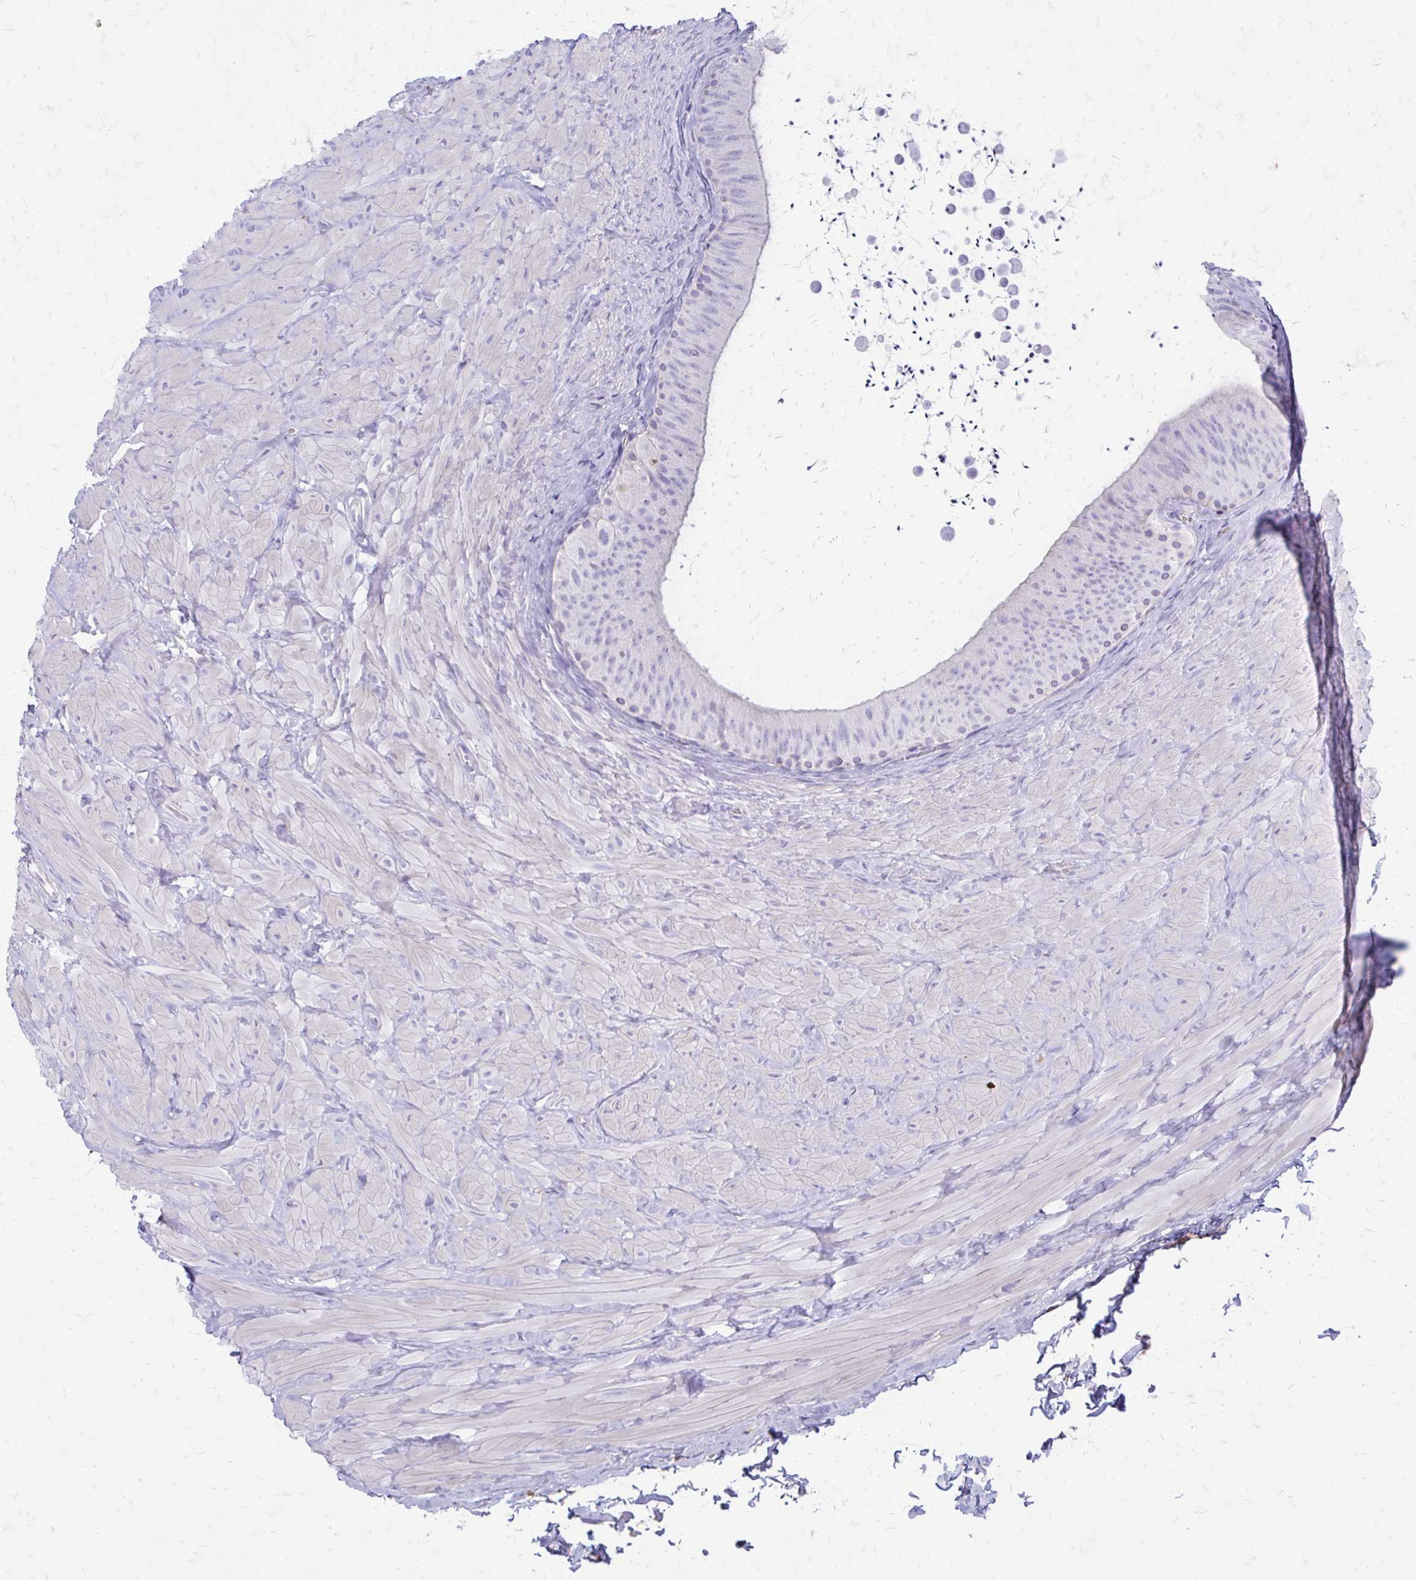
{"staining": {"intensity": "negative", "quantity": "none", "location": "none"}, "tissue": "epididymis", "cell_type": "Glandular cells", "image_type": "normal", "snomed": [{"axis": "morphology", "description": "Normal tissue, NOS"}, {"axis": "topography", "description": "Epididymis, spermatic cord, NOS"}, {"axis": "topography", "description": "Epididymis"}], "caption": "Epididymis stained for a protein using immunohistochemistry (IHC) demonstrates no positivity glandular cells.", "gene": "SIGLEC11", "patient": {"sex": "male", "age": 31}}